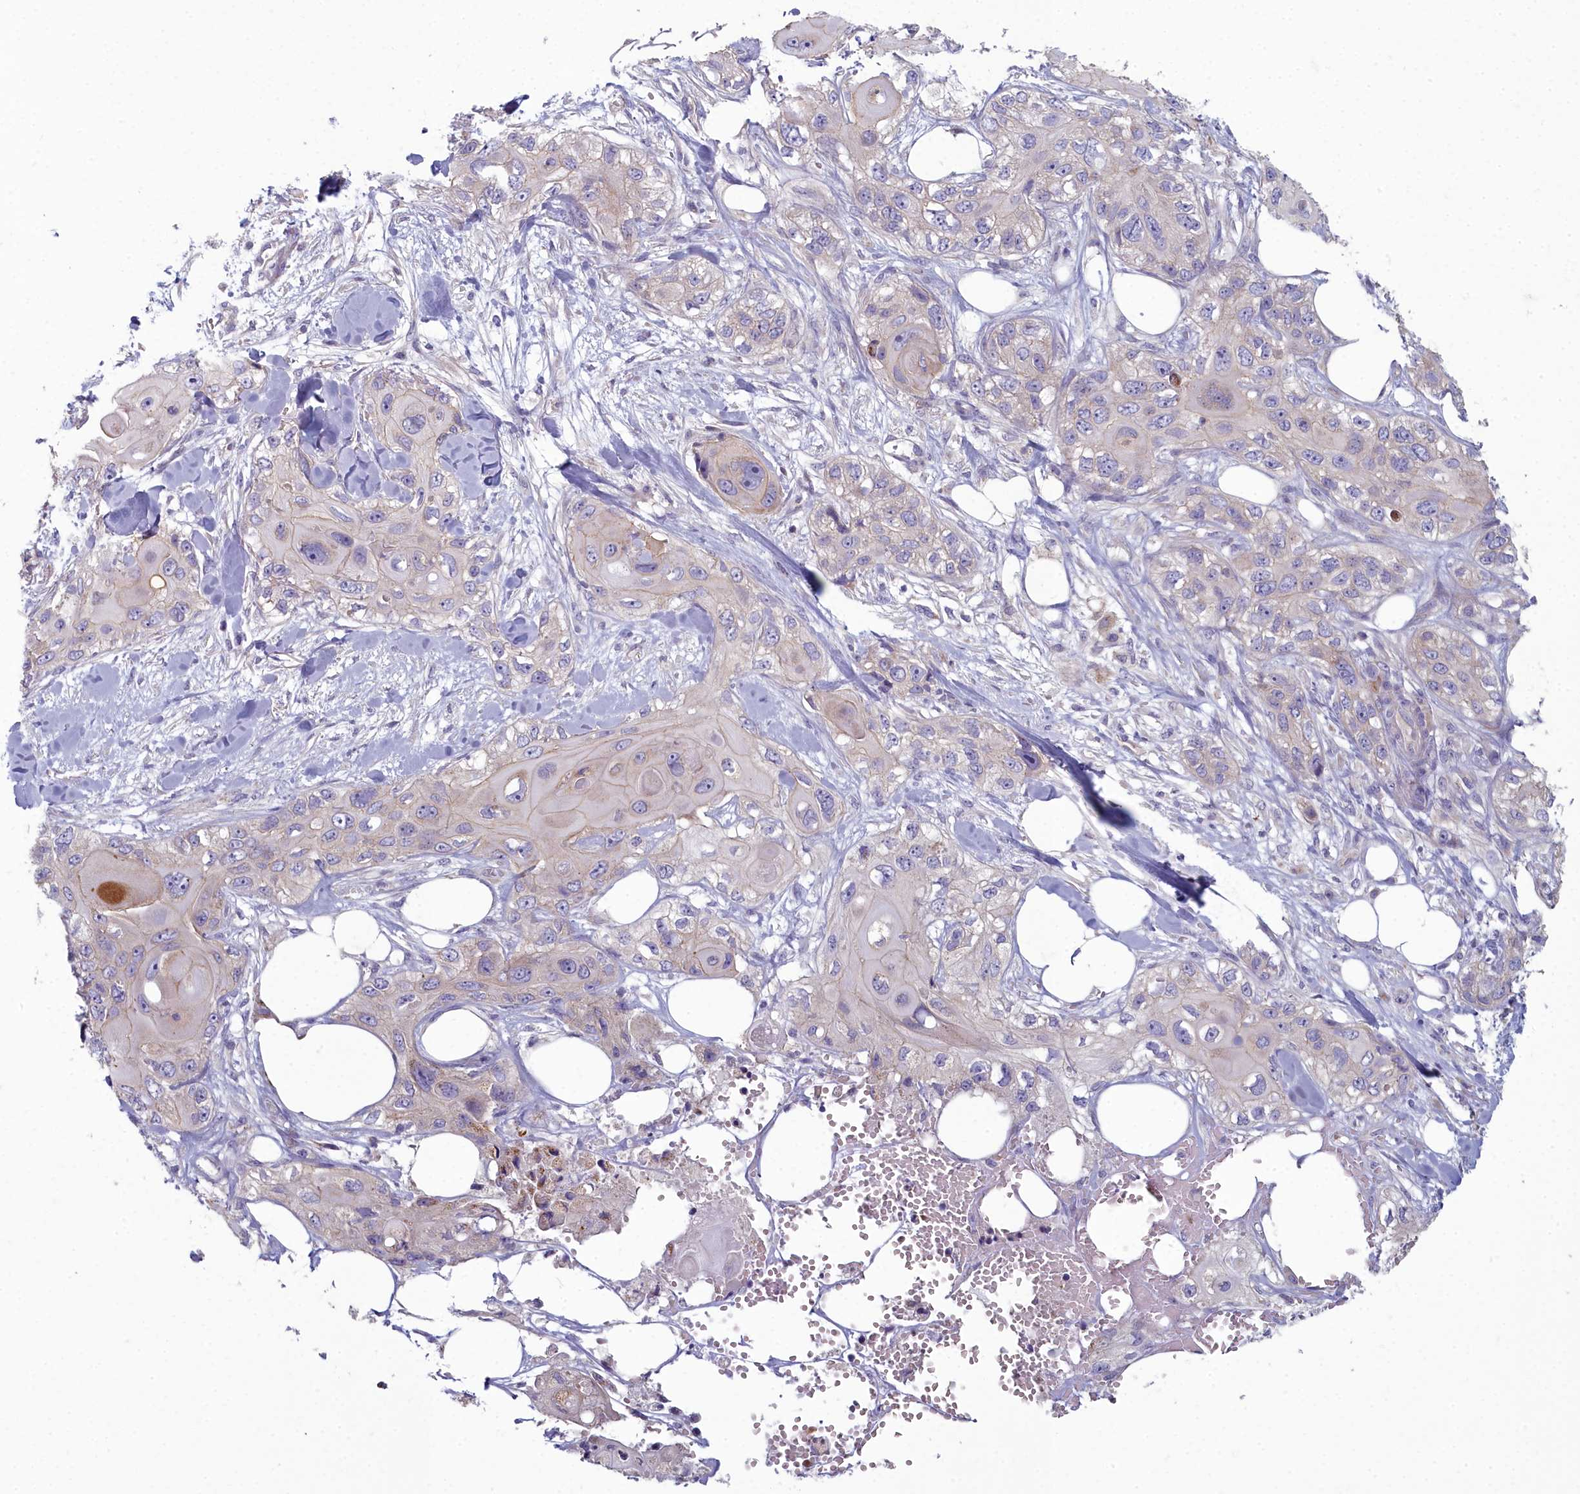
{"staining": {"intensity": "negative", "quantity": "none", "location": "none"}, "tissue": "skin cancer", "cell_type": "Tumor cells", "image_type": "cancer", "snomed": [{"axis": "morphology", "description": "Normal tissue, NOS"}, {"axis": "morphology", "description": "Squamous cell carcinoma, NOS"}, {"axis": "topography", "description": "Skin"}], "caption": "DAB immunohistochemical staining of human skin cancer (squamous cell carcinoma) exhibits no significant positivity in tumor cells.", "gene": "INSYN2A", "patient": {"sex": "male", "age": 72}}